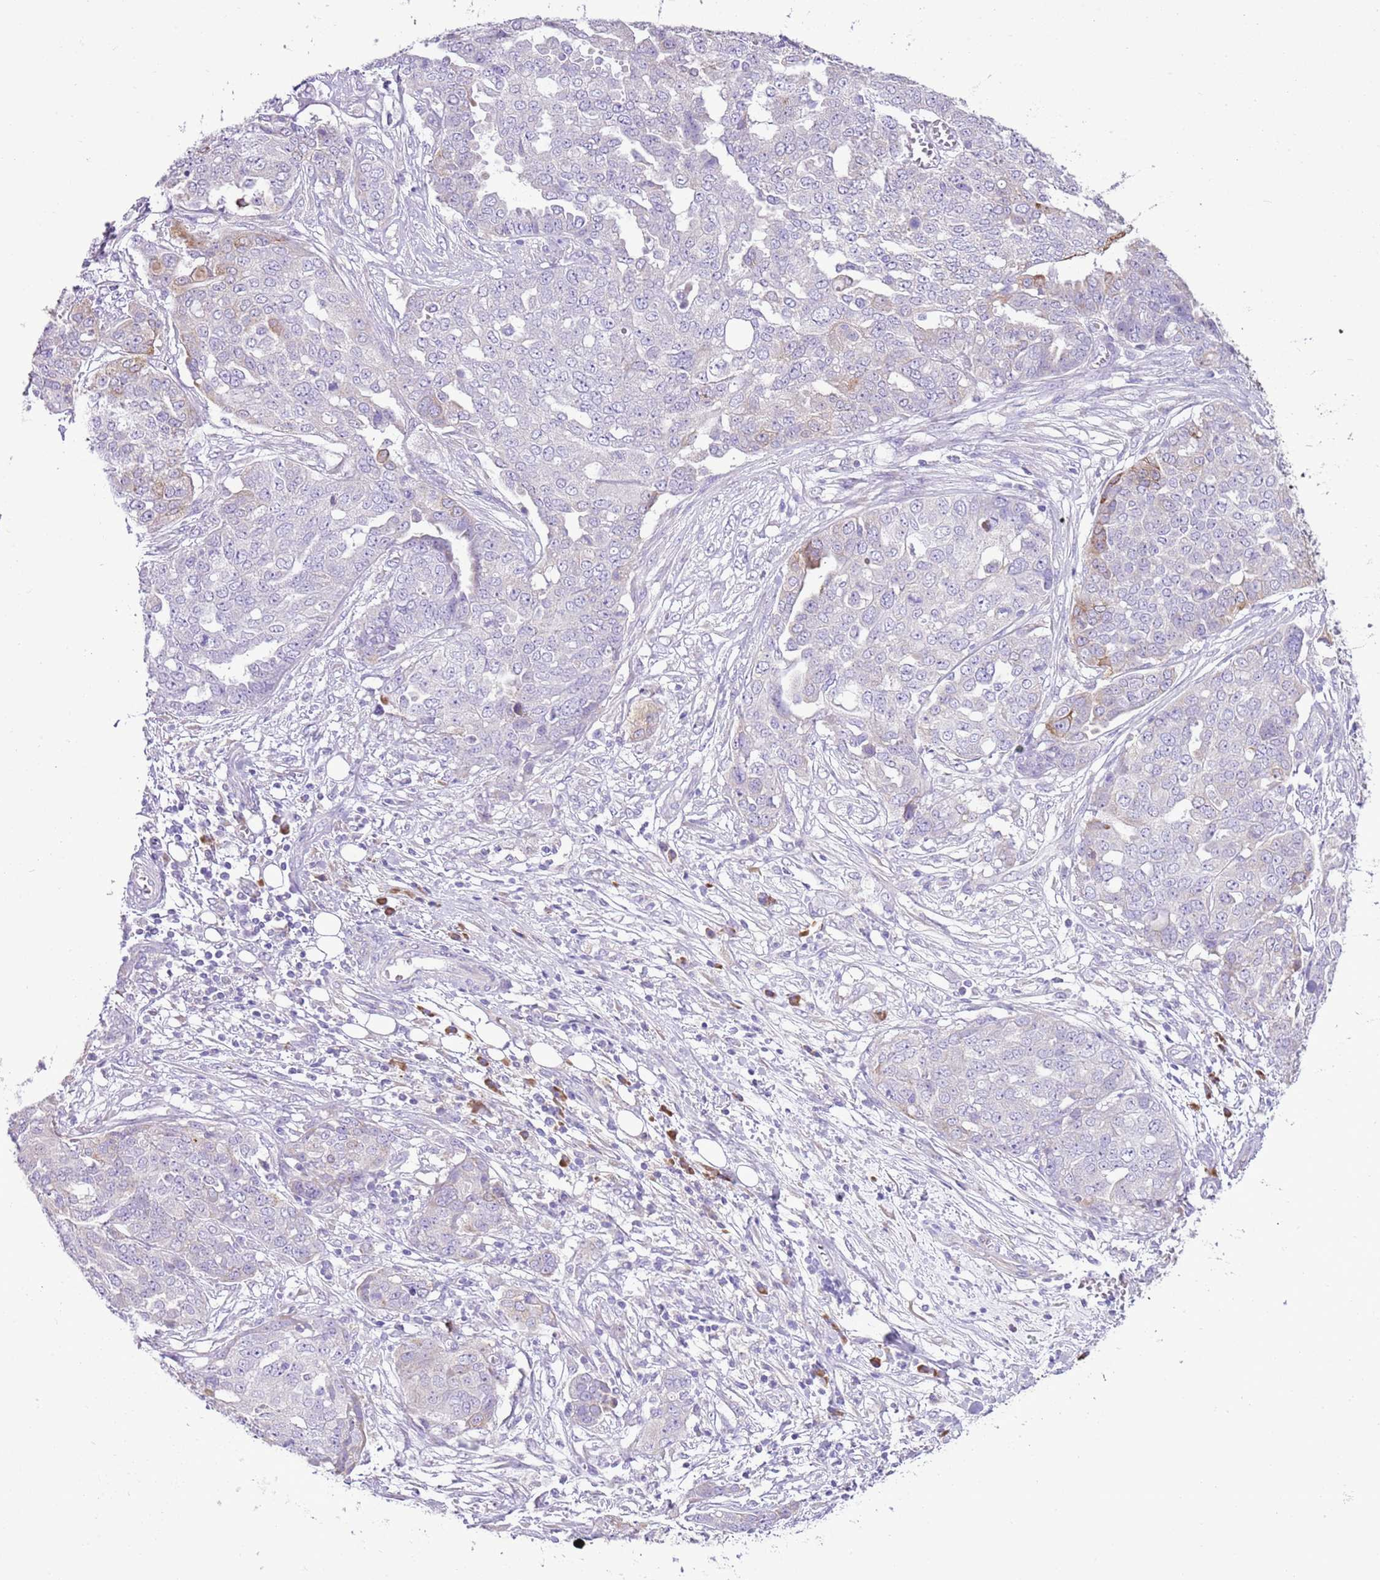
{"staining": {"intensity": "moderate", "quantity": "<25%", "location": "cytoplasmic/membranous"}, "tissue": "ovarian cancer", "cell_type": "Tumor cells", "image_type": "cancer", "snomed": [{"axis": "morphology", "description": "Cystadenocarcinoma, serous, NOS"}, {"axis": "topography", "description": "Soft tissue"}, {"axis": "topography", "description": "Ovary"}], "caption": "Moderate cytoplasmic/membranous positivity is present in approximately <25% of tumor cells in ovarian cancer (serous cystadenocarcinoma). The staining is performed using DAB (3,3'-diaminobenzidine) brown chromogen to label protein expression. The nuclei are counter-stained blue using hematoxylin.", "gene": "AAR2", "patient": {"sex": "female", "age": 57}}